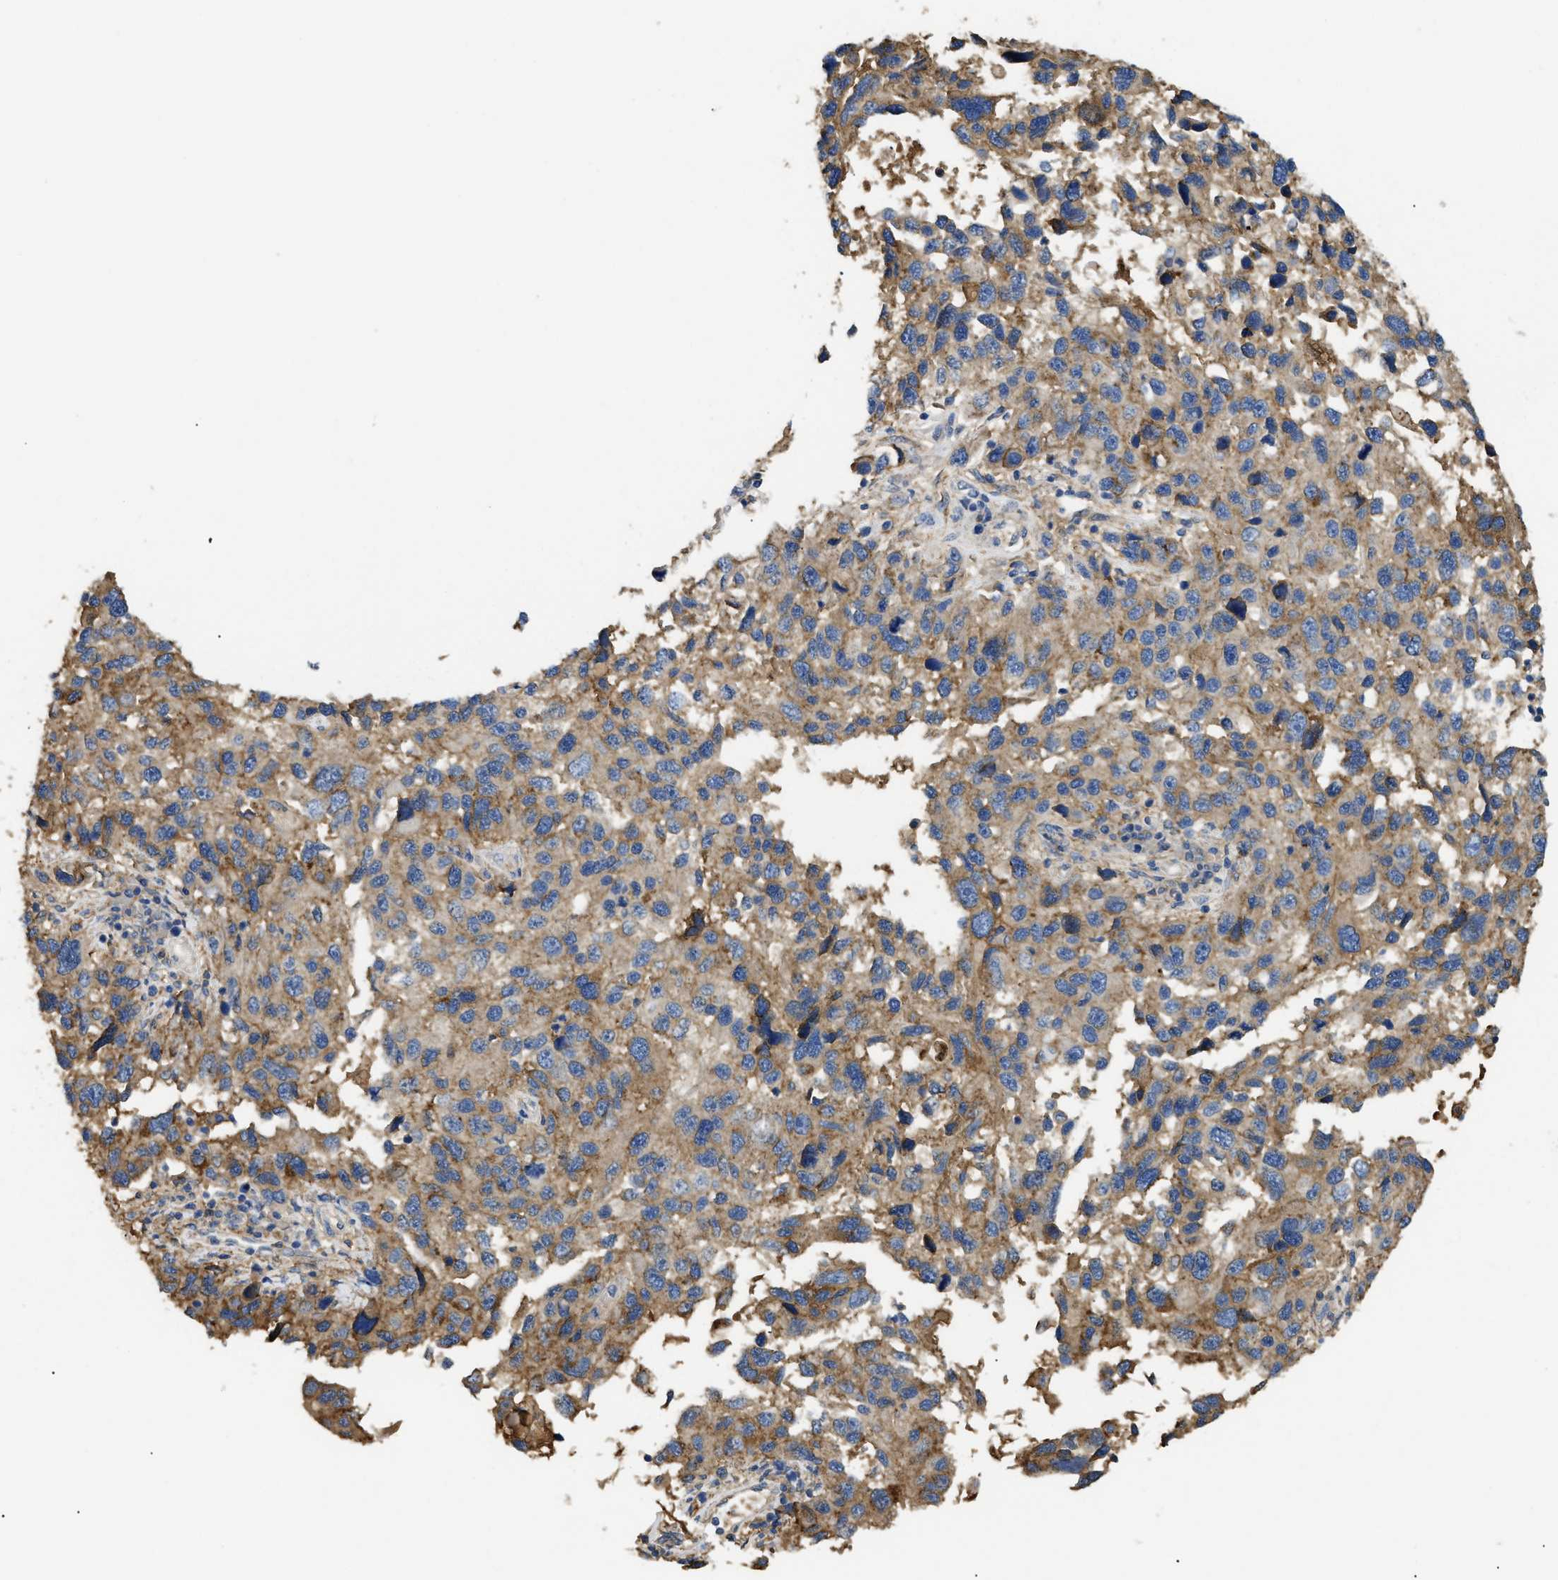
{"staining": {"intensity": "moderate", "quantity": ">75%", "location": "cytoplasmic/membranous"}, "tissue": "melanoma", "cell_type": "Tumor cells", "image_type": "cancer", "snomed": [{"axis": "morphology", "description": "Malignant melanoma, NOS"}, {"axis": "topography", "description": "Skin"}], "caption": "Immunohistochemical staining of malignant melanoma exhibits medium levels of moderate cytoplasmic/membranous staining in about >75% of tumor cells.", "gene": "ANXA4", "patient": {"sex": "male", "age": 53}}